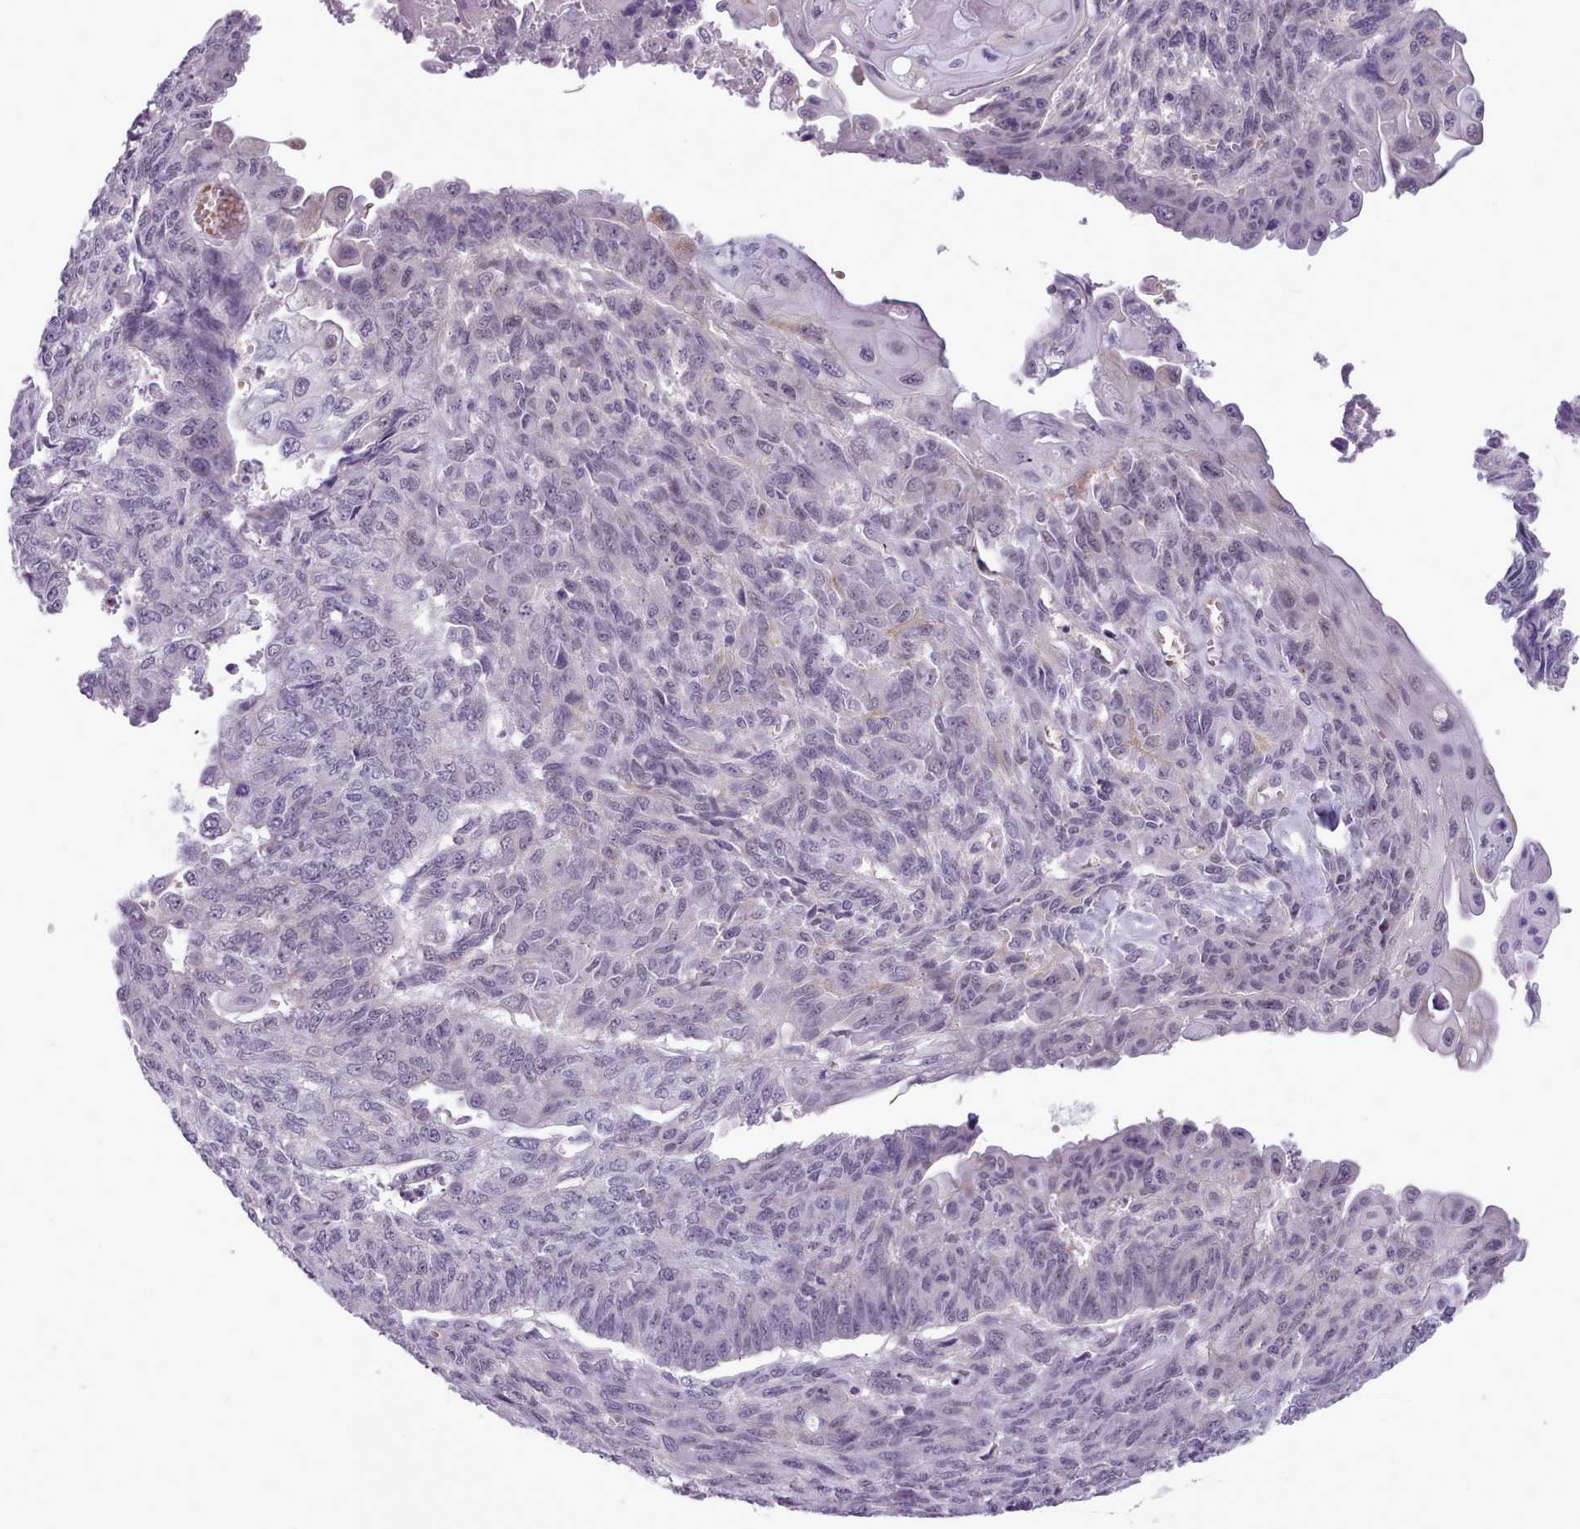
{"staining": {"intensity": "negative", "quantity": "none", "location": "none"}, "tissue": "endometrial cancer", "cell_type": "Tumor cells", "image_type": "cancer", "snomed": [{"axis": "morphology", "description": "Adenocarcinoma, NOS"}, {"axis": "topography", "description": "Endometrium"}], "caption": "IHC histopathology image of neoplastic tissue: human endometrial adenocarcinoma stained with DAB demonstrates no significant protein positivity in tumor cells.", "gene": "KCTD16", "patient": {"sex": "female", "age": 32}}